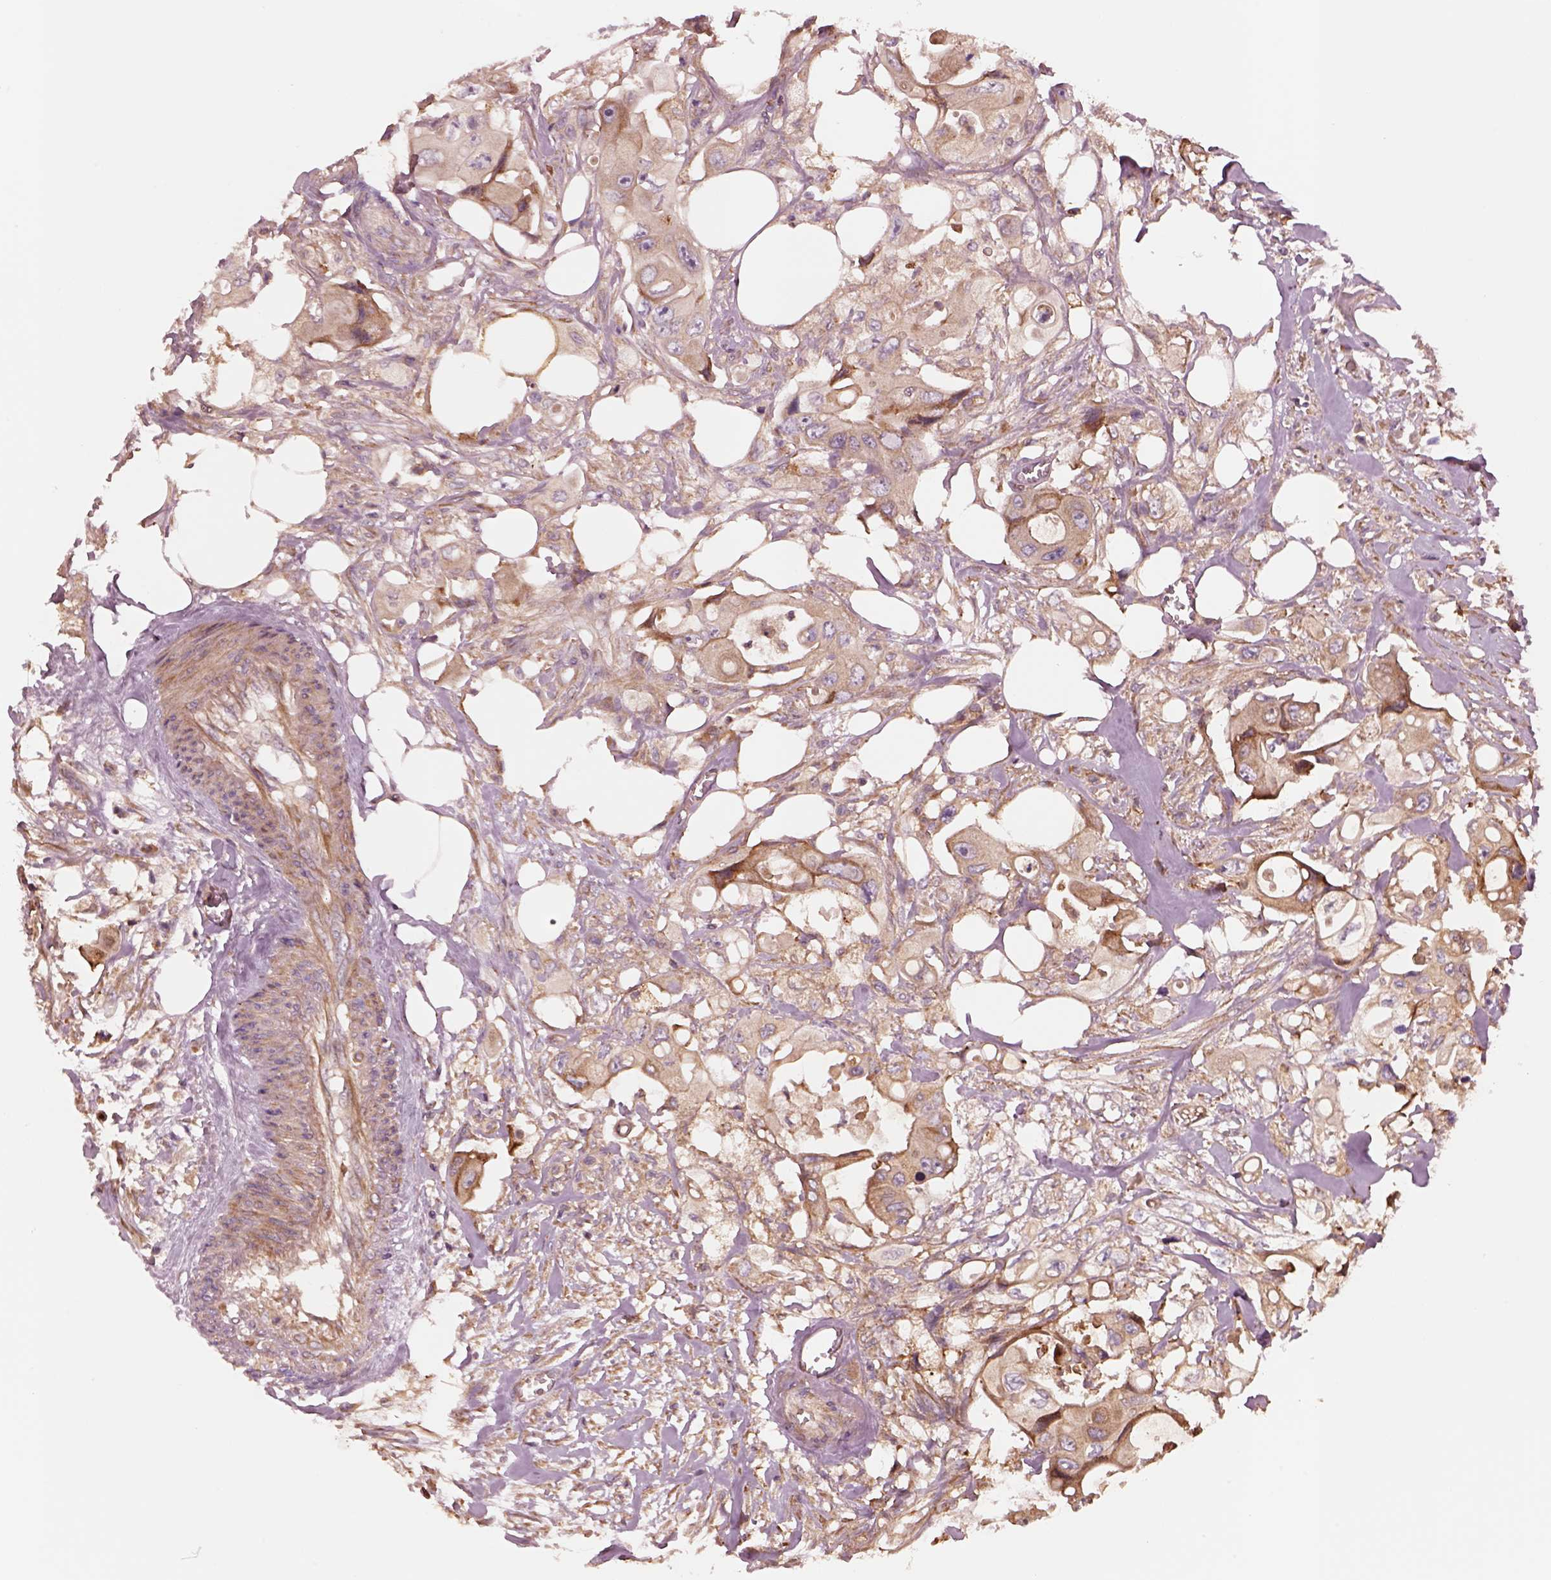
{"staining": {"intensity": "strong", "quantity": "<25%", "location": "cytoplasmic/membranous"}, "tissue": "colorectal cancer", "cell_type": "Tumor cells", "image_type": "cancer", "snomed": [{"axis": "morphology", "description": "Adenocarcinoma, NOS"}, {"axis": "topography", "description": "Rectum"}], "caption": "Approximately <25% of tumor cells in adenocarcinoma (colorectal) exhibit strong cytoplasmic/membranous protein staining as visualized by brown immunohistochemical staining.", "gene": "ASCC2", "patient": {"sex": "male", "age": 63}}